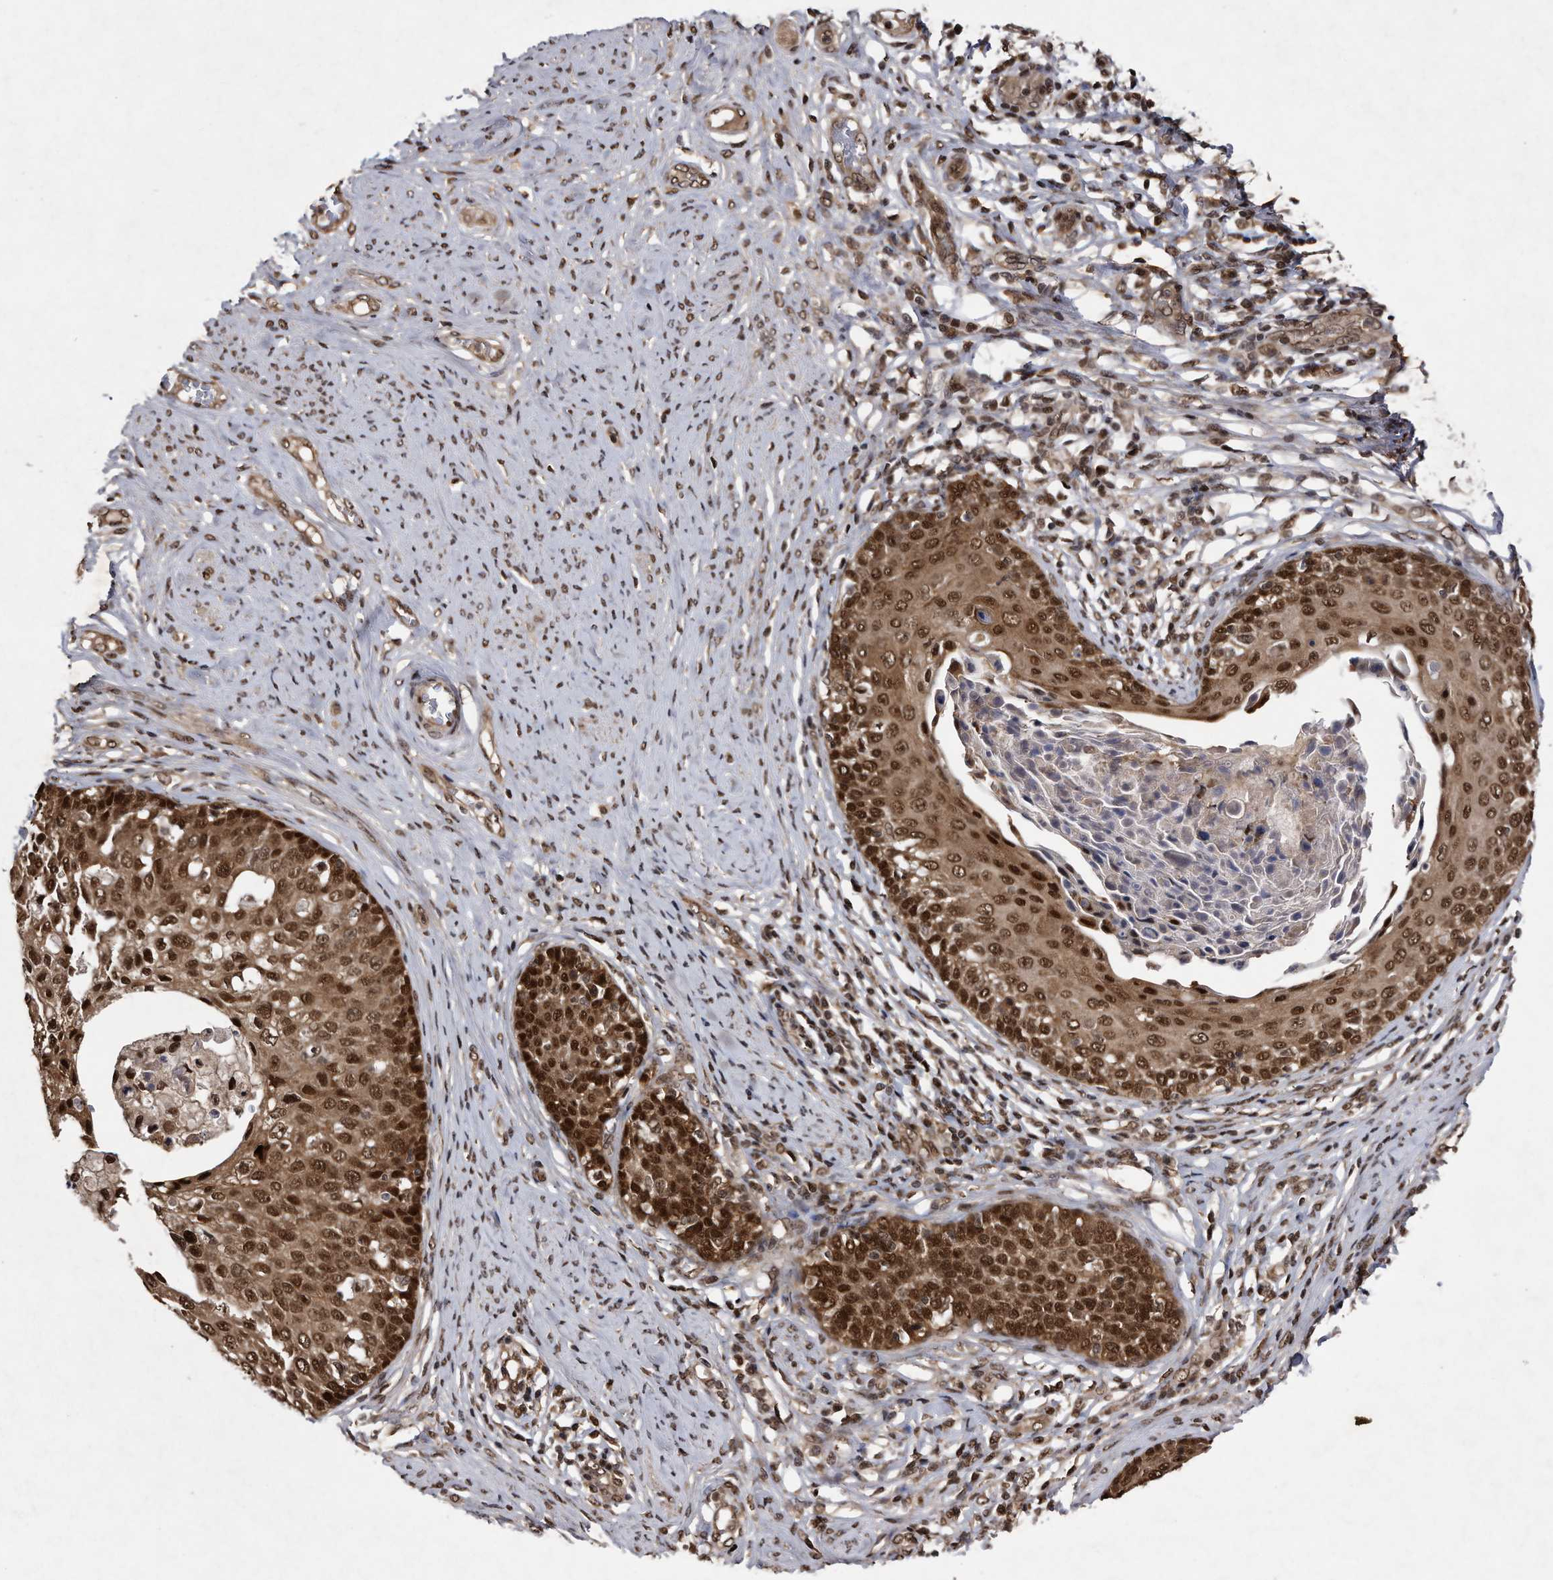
{"staining": {"intensity": "strong", "quantity": ">75%", "location": "cytoplasmic/membranous,nuclear"}, "tissue": "cervical cancer", "cell_type": "Tumor cells", "image_type": "cancer", "snomed": [{"axis": "morphology", "description": "Squamous cell carcinoma, NOS"}, {"axis": "morphology", "description": "Adenocarcinoma, NOS"}, {"axis": "topography", "description": "Cervix"}], "caption": "This is an image of immunohistochemistry staining of cervical cancer (squamous cell carcinoma), which shows strong staining in the cytoplasmic/membranous and nuclear of tumor cells.", "gene": "RAD23B", "patient": {"sex": "female", "age": 52}}